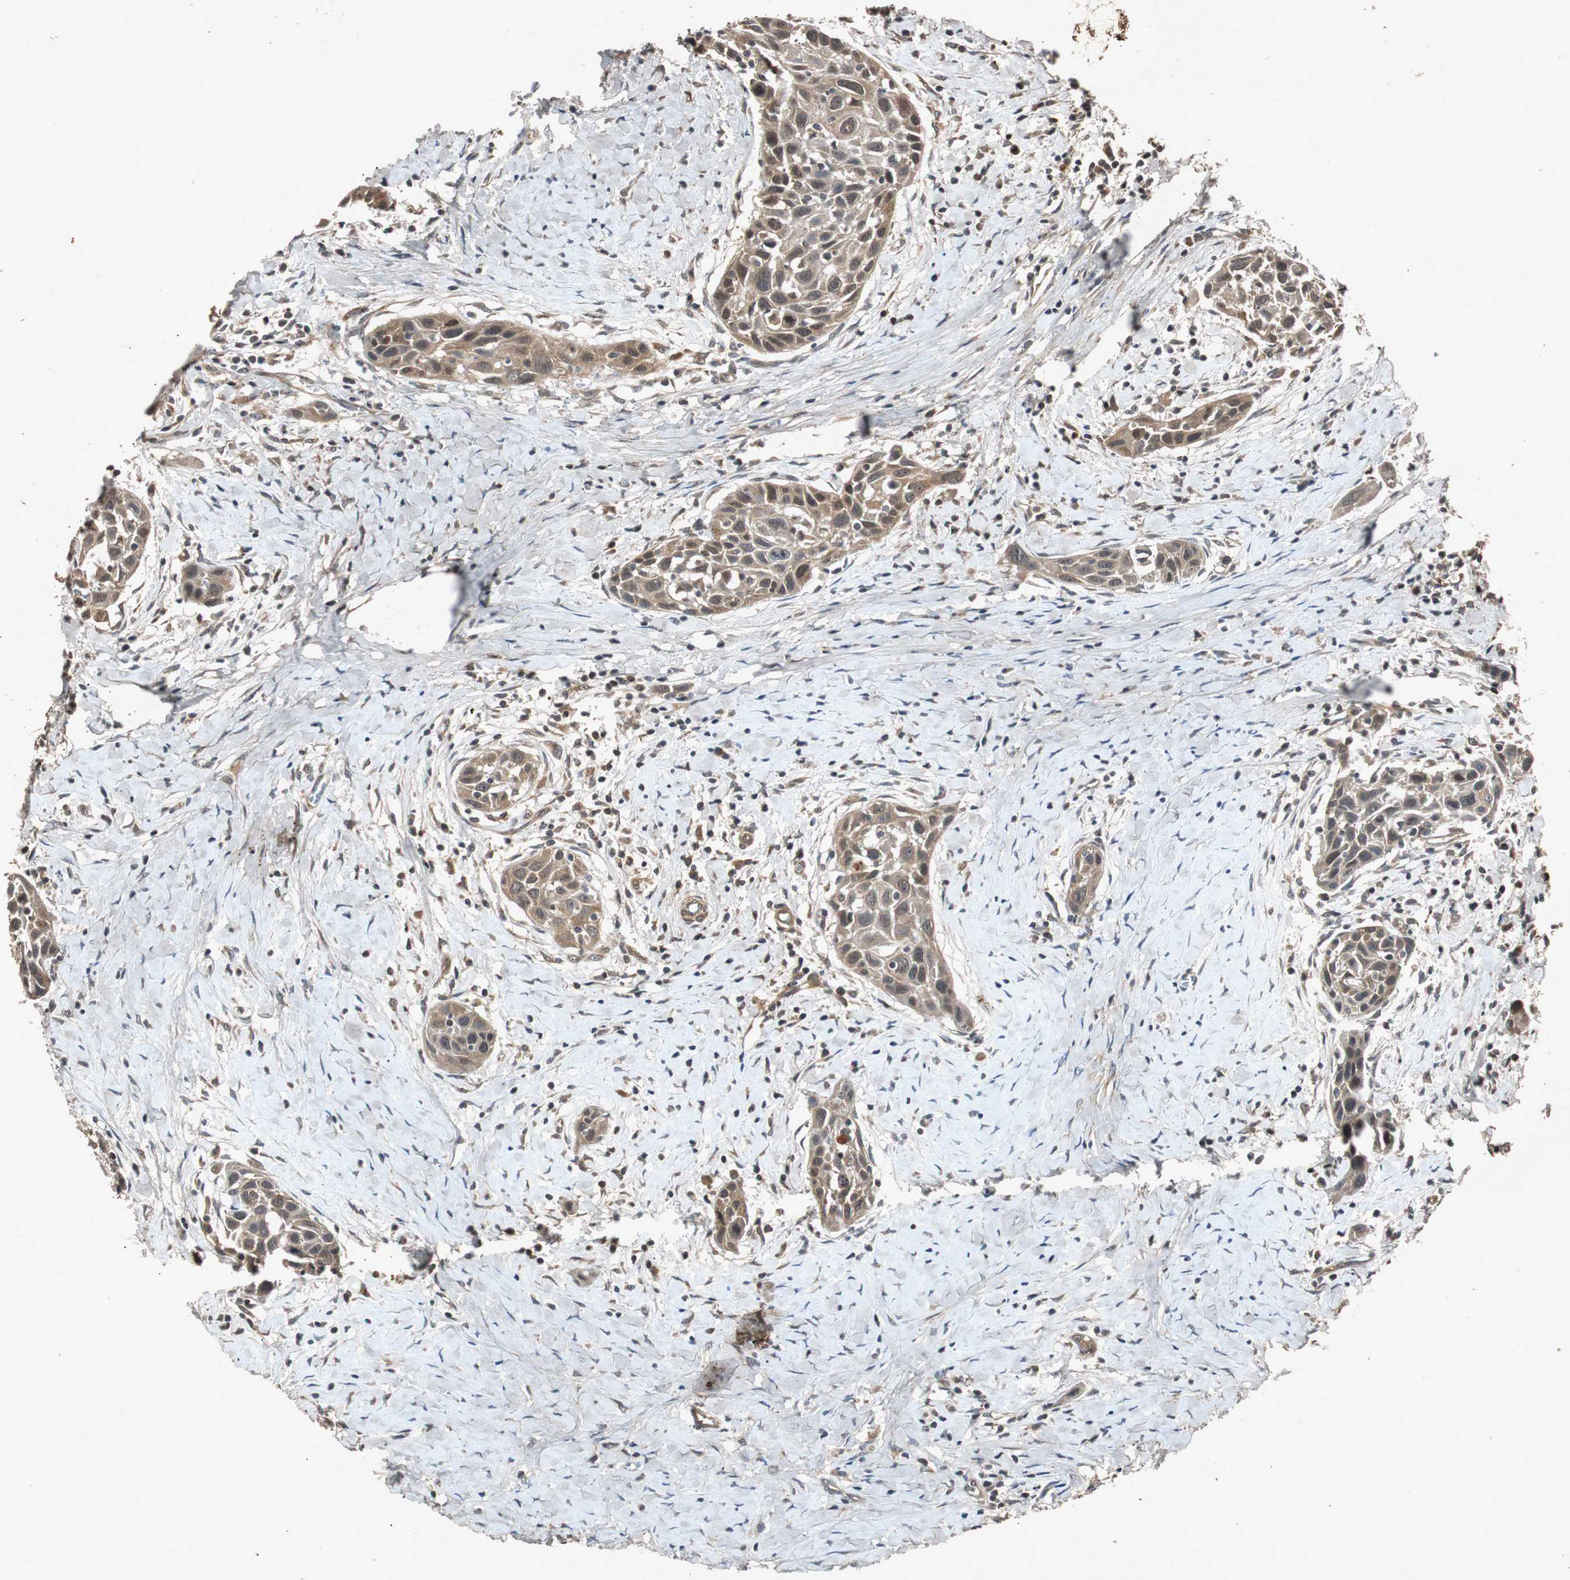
{"staining": {"intensity": "moderate", "quantity": ">75%", "location": "cytoplasmic/membranous"}, "tissue": "head and neck cancer", "cell_type": "Tumor cells", "image_type": "cancer", "snomed": [{"axis": "morphology", "description": "Squamous cell carcinoma, NOS"}, {"axis": "topography", "description": "Oral tissue"}, {"axis": "topography", "description": "Head-Neck"}], "caption": "Head and neck squamous cell carcinoma was stained to show a protein in brown. There is medium levels of moderate cytoplasmic/membranous expression in about >75% of tumor cells.", "gene": "SLIT2", "patient": {"sex": "female", "age": 50}}